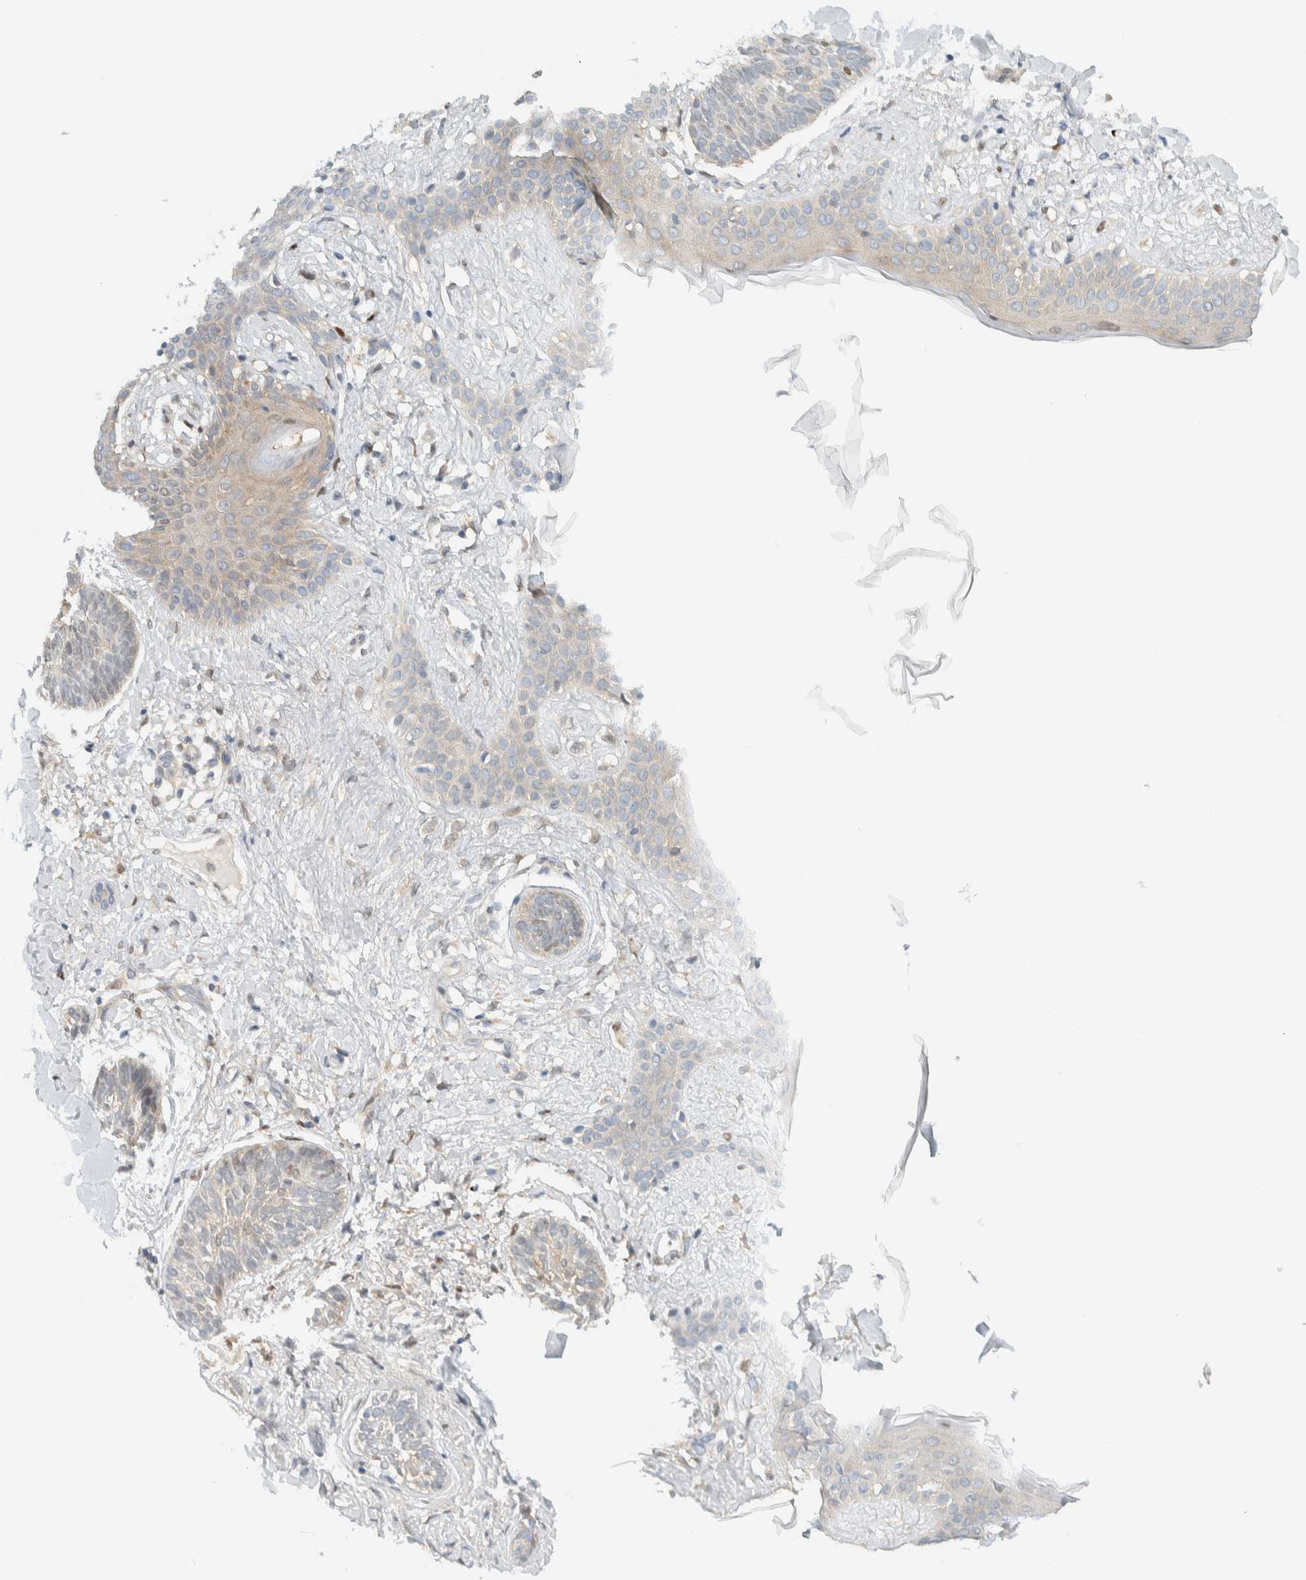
{"staining": {"intensity": "weak", "quantity": "<25%", "location": "cytoplasmic/membranous"}, "tissue": "skin cancer", "cell_type": "Tumor cells", "image_type": "cancer", "snomed": [{"axis": "morphology", "description": "Normal tissue, NOS"}, {"axis": "morphology", "description": "Basal cell carcinoma"}, {"axis": "topography", "description": "Skin"}], "caption": "This is an immunohistochemistry (IHC) photomicrograph of skin basal cell carcinoma. There is no positivity in tumor cells.", "gene": "TFE3", "patient": {"sex": "male", "age": 63}}